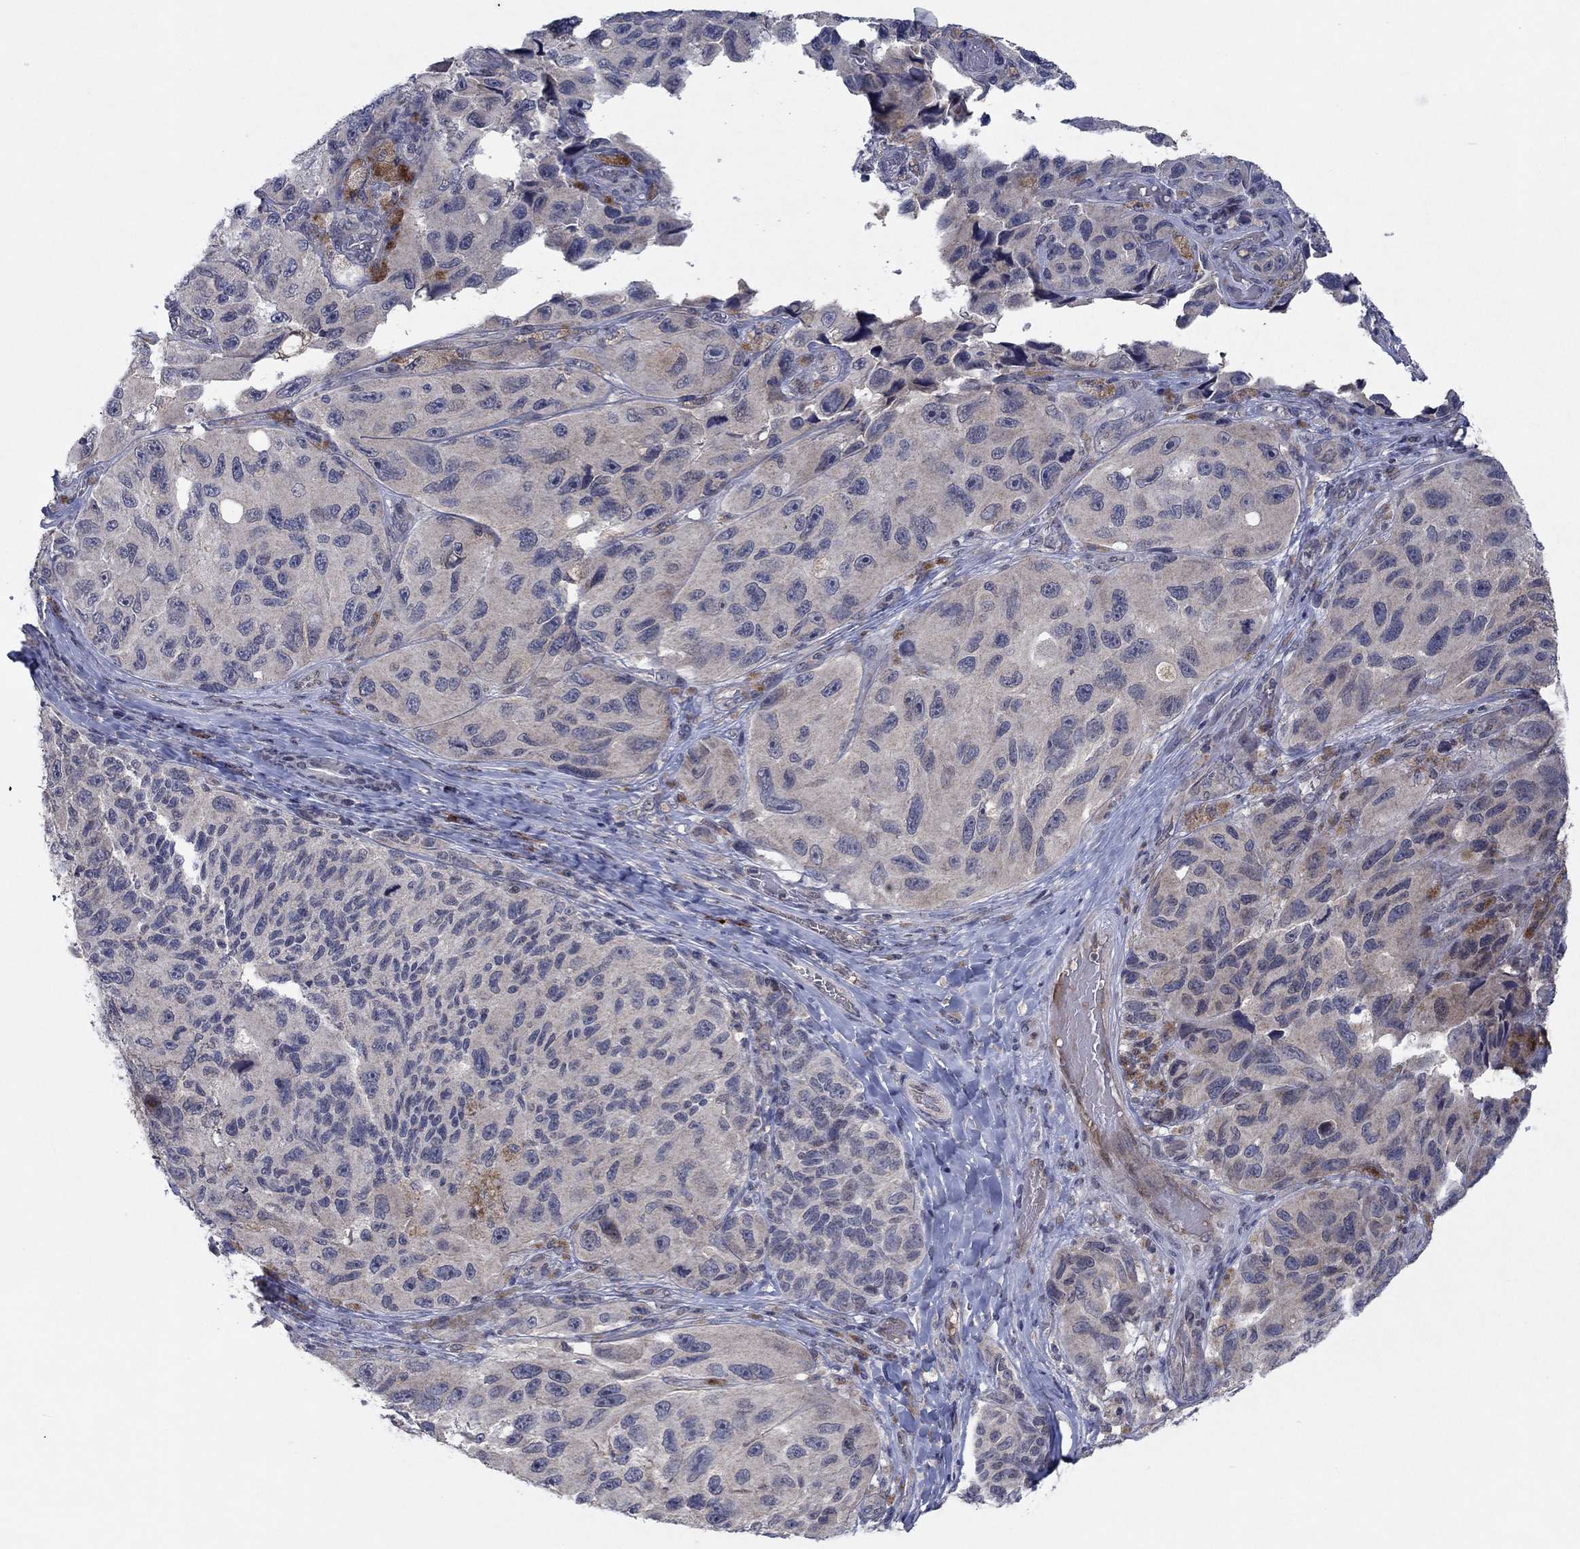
{"staining": {"intensity": "negative", "quantity": "none", "location": "none"}, "tissue": "melanoma", "cell_type": "Tumor cells", "image_type": "cancer", "snomed": [{"axis": "morphology", "description": "Malignant melanoma, NOS"}, {"axis": "topography", "description": "Skin"}], "caption": "Immunohistochemical staining of human malignant melanoma displays no significant expression in tumor cells.", "gene": "IL4", "patient": {"sex": "female", "age": 73}}